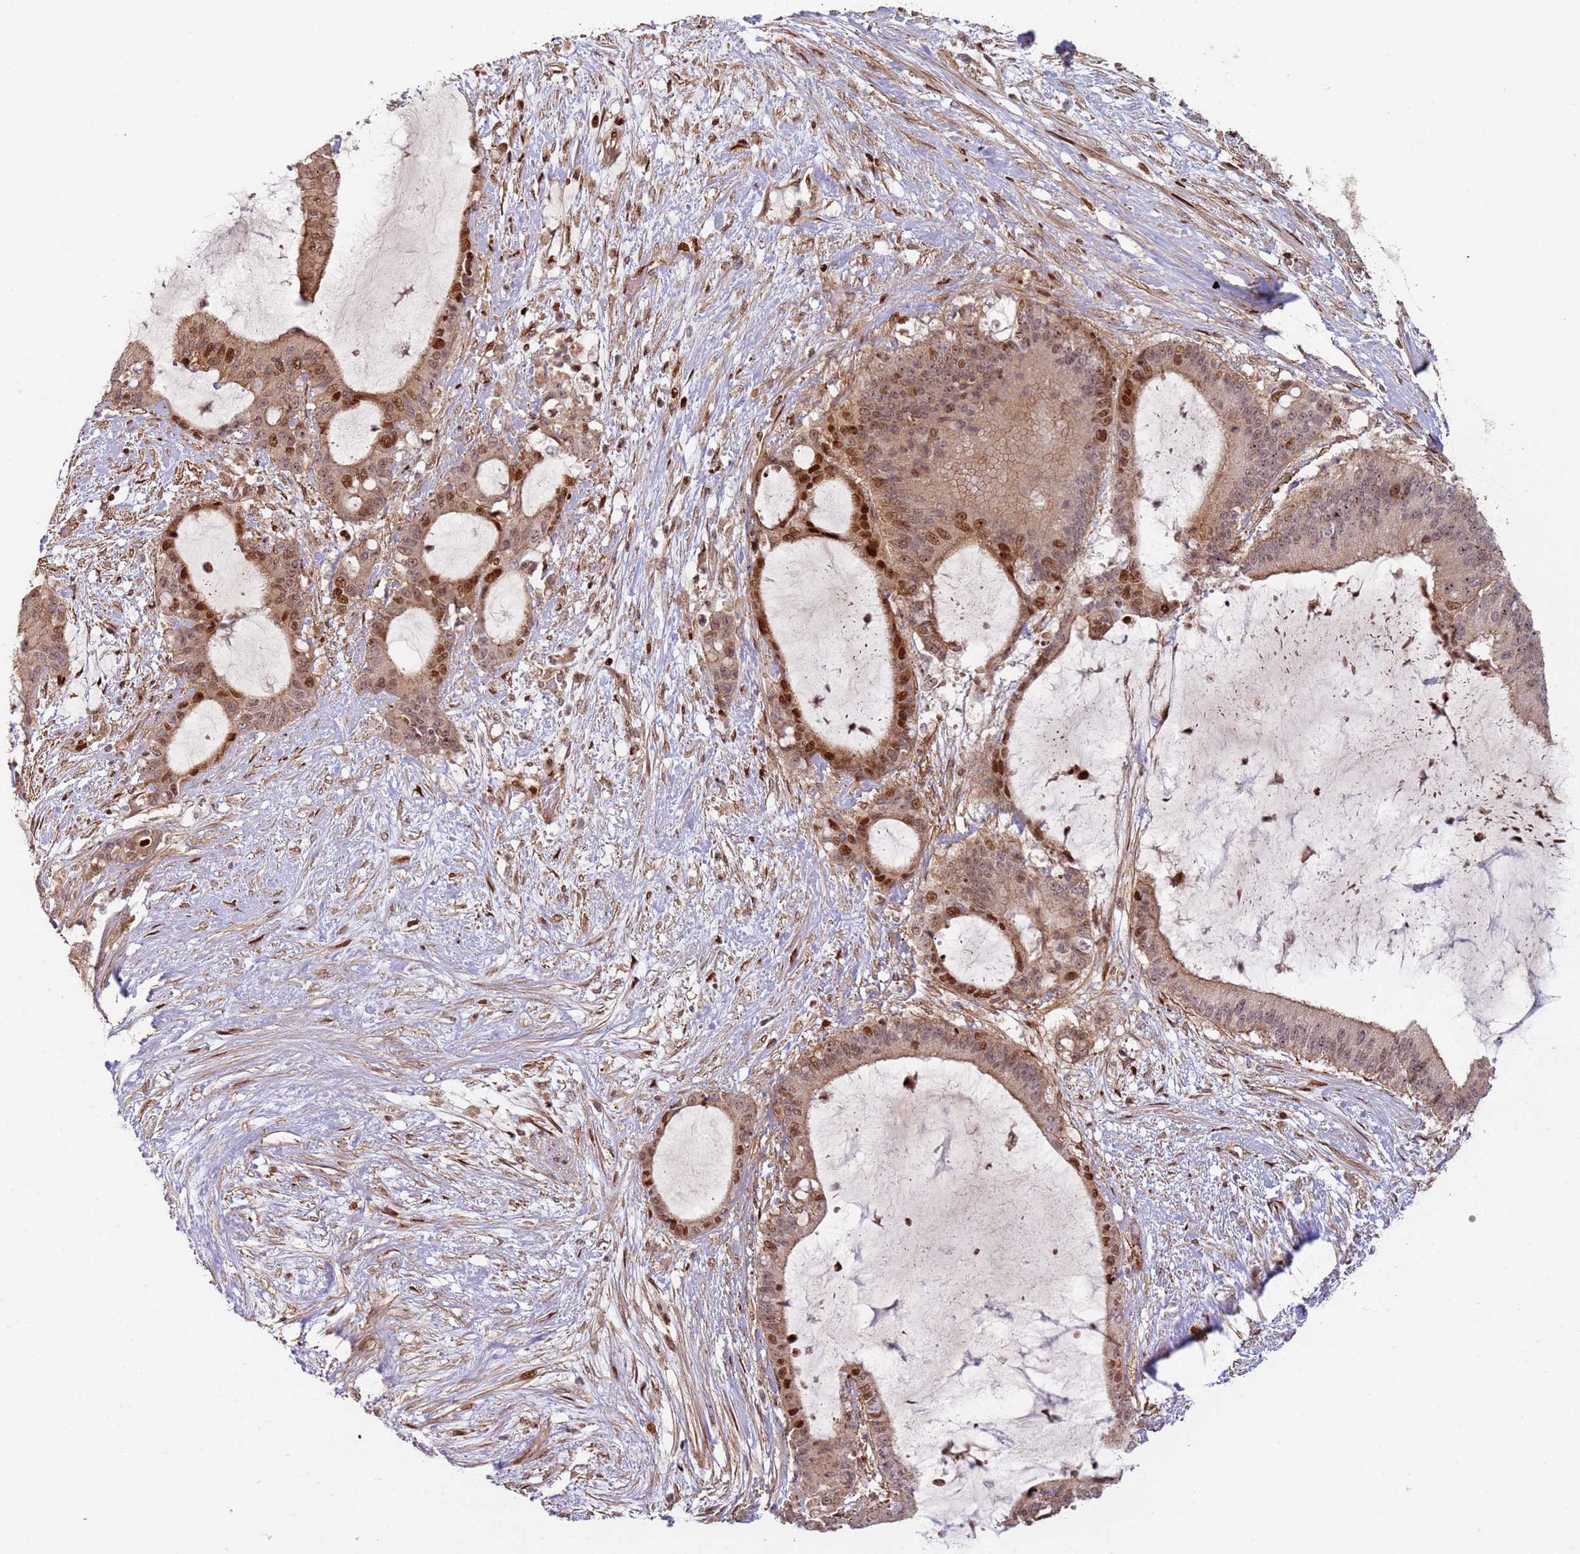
{"staining": {"intensity": "strong", "quantity": ">75%", "location": "cytoplasmic/membranous,nuclear"}, "tissue": "liver cancer", "cell_type": "Tumor cells", "image_type": "cancer", "snomed": [{"axis": "morphology", "description": "Normal tissue, NOS"}, {"axis": "morphology", "description": "Cholangiocarcinoma"}, {"axis": "topography", "description": "Liver"}, {"axis": "topography", "description": "Peripheral nerve tissue"}], "caption": "This is an image of IHC staining of liver cancer (cholangiocarcinoma), which shows strong positivity in the cytoplasmic/membranous and nuclear of tumor cells.", "gene": "TMEM233", "patient": {"sex": "female", "age": 73}}